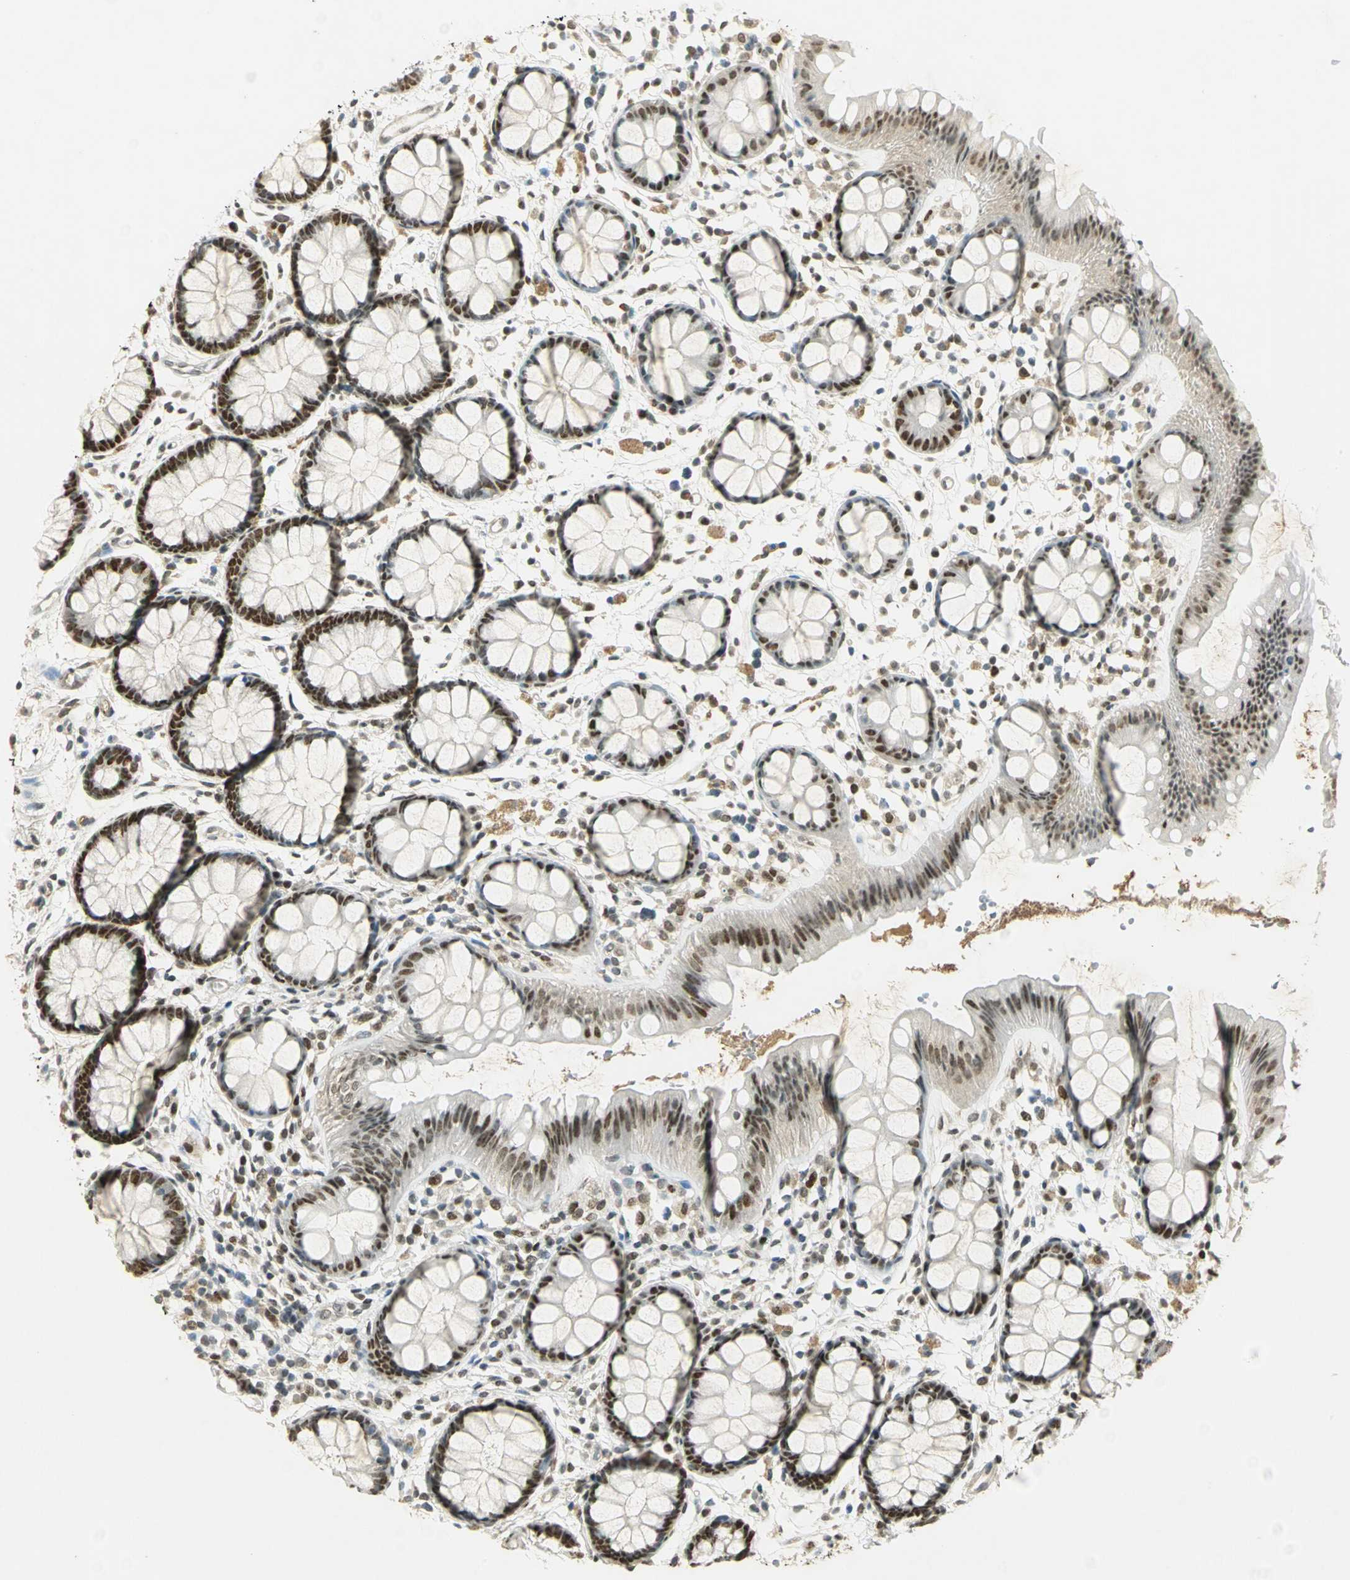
{"staining": {"intensity": "strong", "quantity": ">75%", "location": "nuclear"}, "tissue": "rectum", "cell_type": "Glandular cells", "image_type": "normal", "snomed": [{"axis": "morphology", "description": "Normal tissue, NOS"}, {"axis": "topography", "description": "Rectum"}], "caption": "Immunohistochemical staining of normal rectum exhibits high levels of strong nuclear staining in about >75% of glandular cells.", "gene": "AK6", "patient": {"sex": "female", "age": 66}}